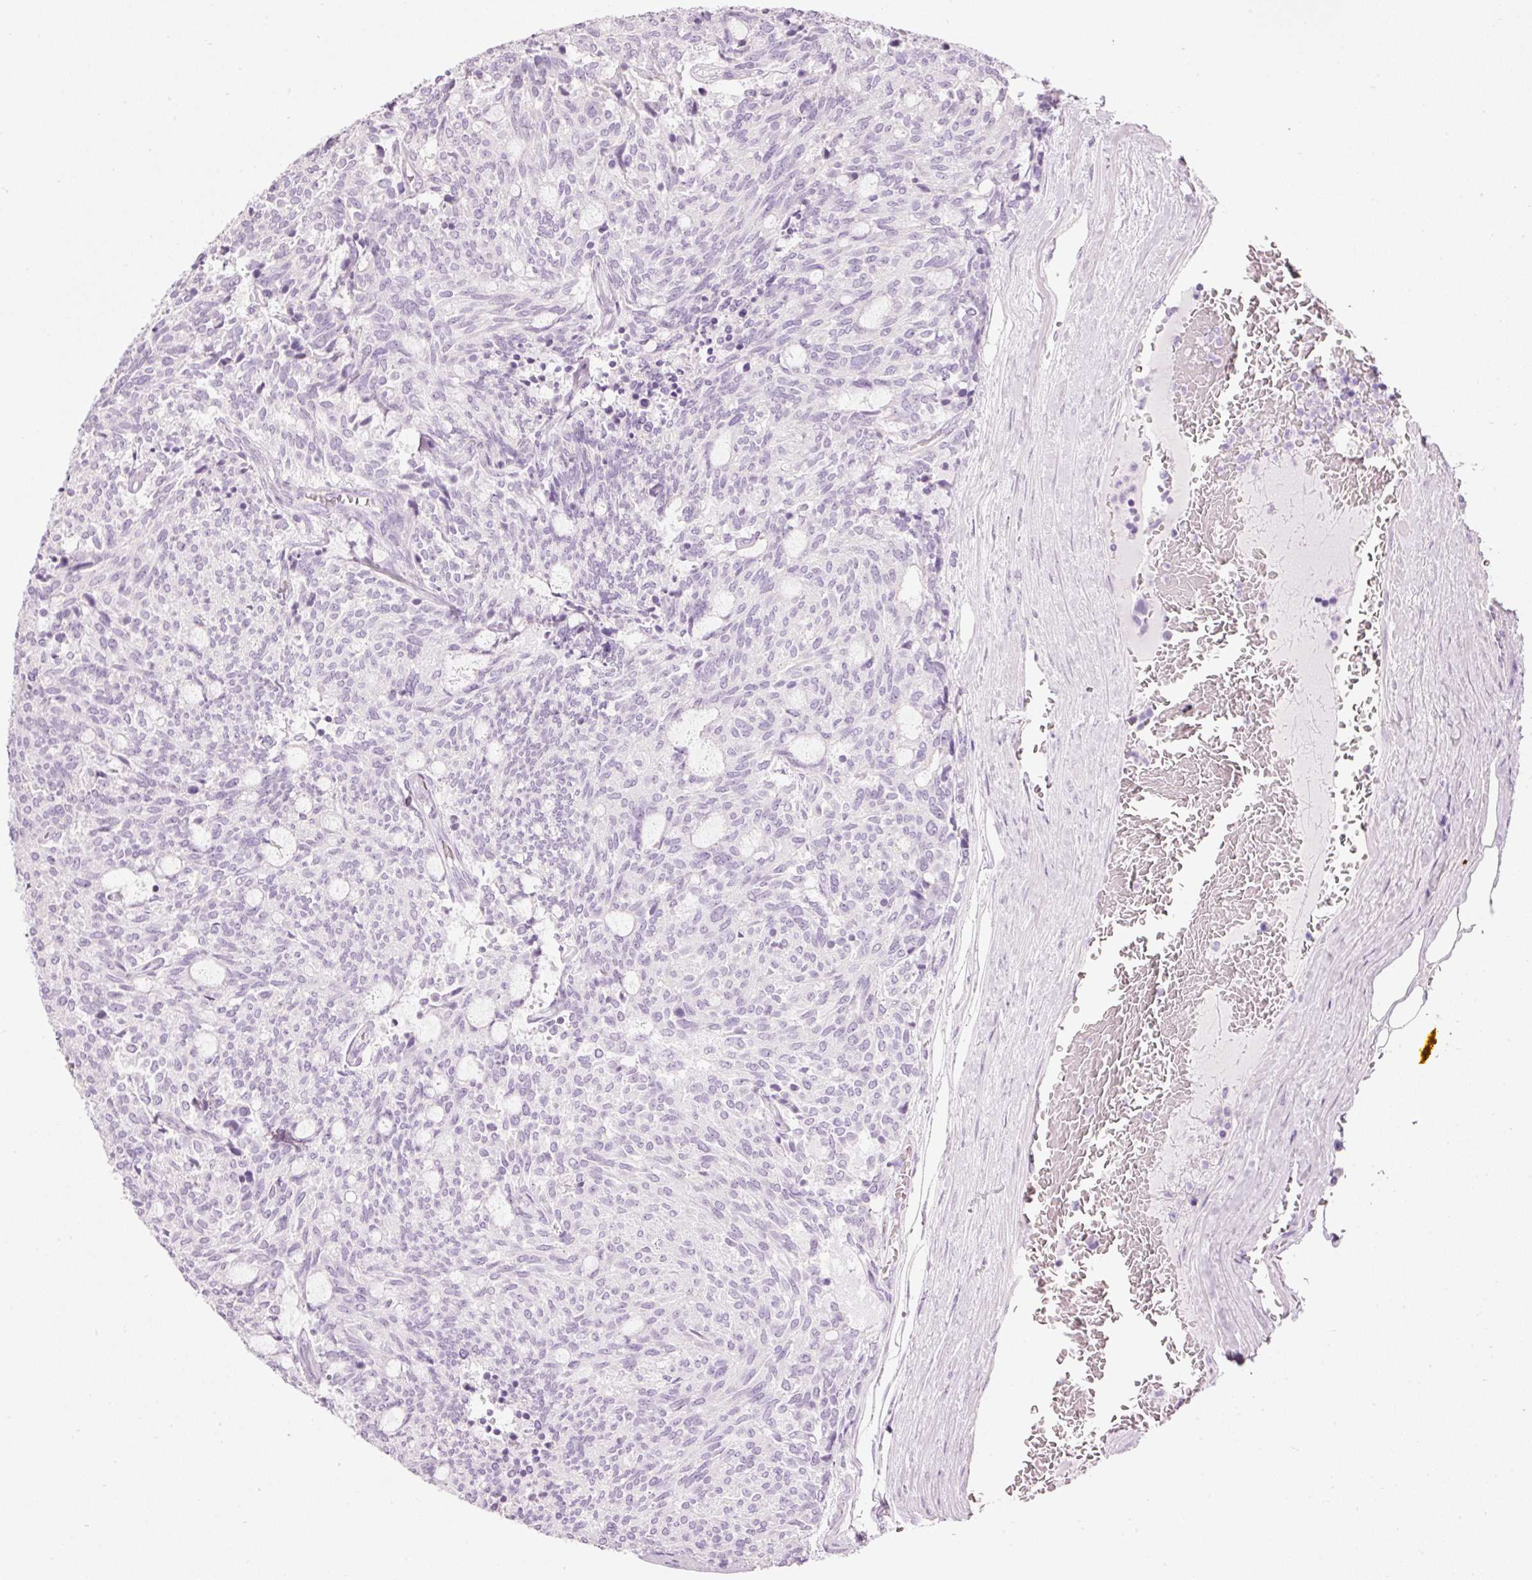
{"staining": {"intensity": "negative", "quantity": "none", "location": "none"}, "tissue": "carcinoid", "cell_type": "Tumor cells", "image_type": "cancer", "snomed": [{"axis": "morphology", "description": "Carcinoid, malignant, NOS"}, {"axis": "topography", "description": "Pancreas"}], "caption": "The photomicrograph reveals no significant expression in tumor cells of malignant carcinoid.", "gene": "CMA1", "patient": {"sex": "female", "age": 54}}